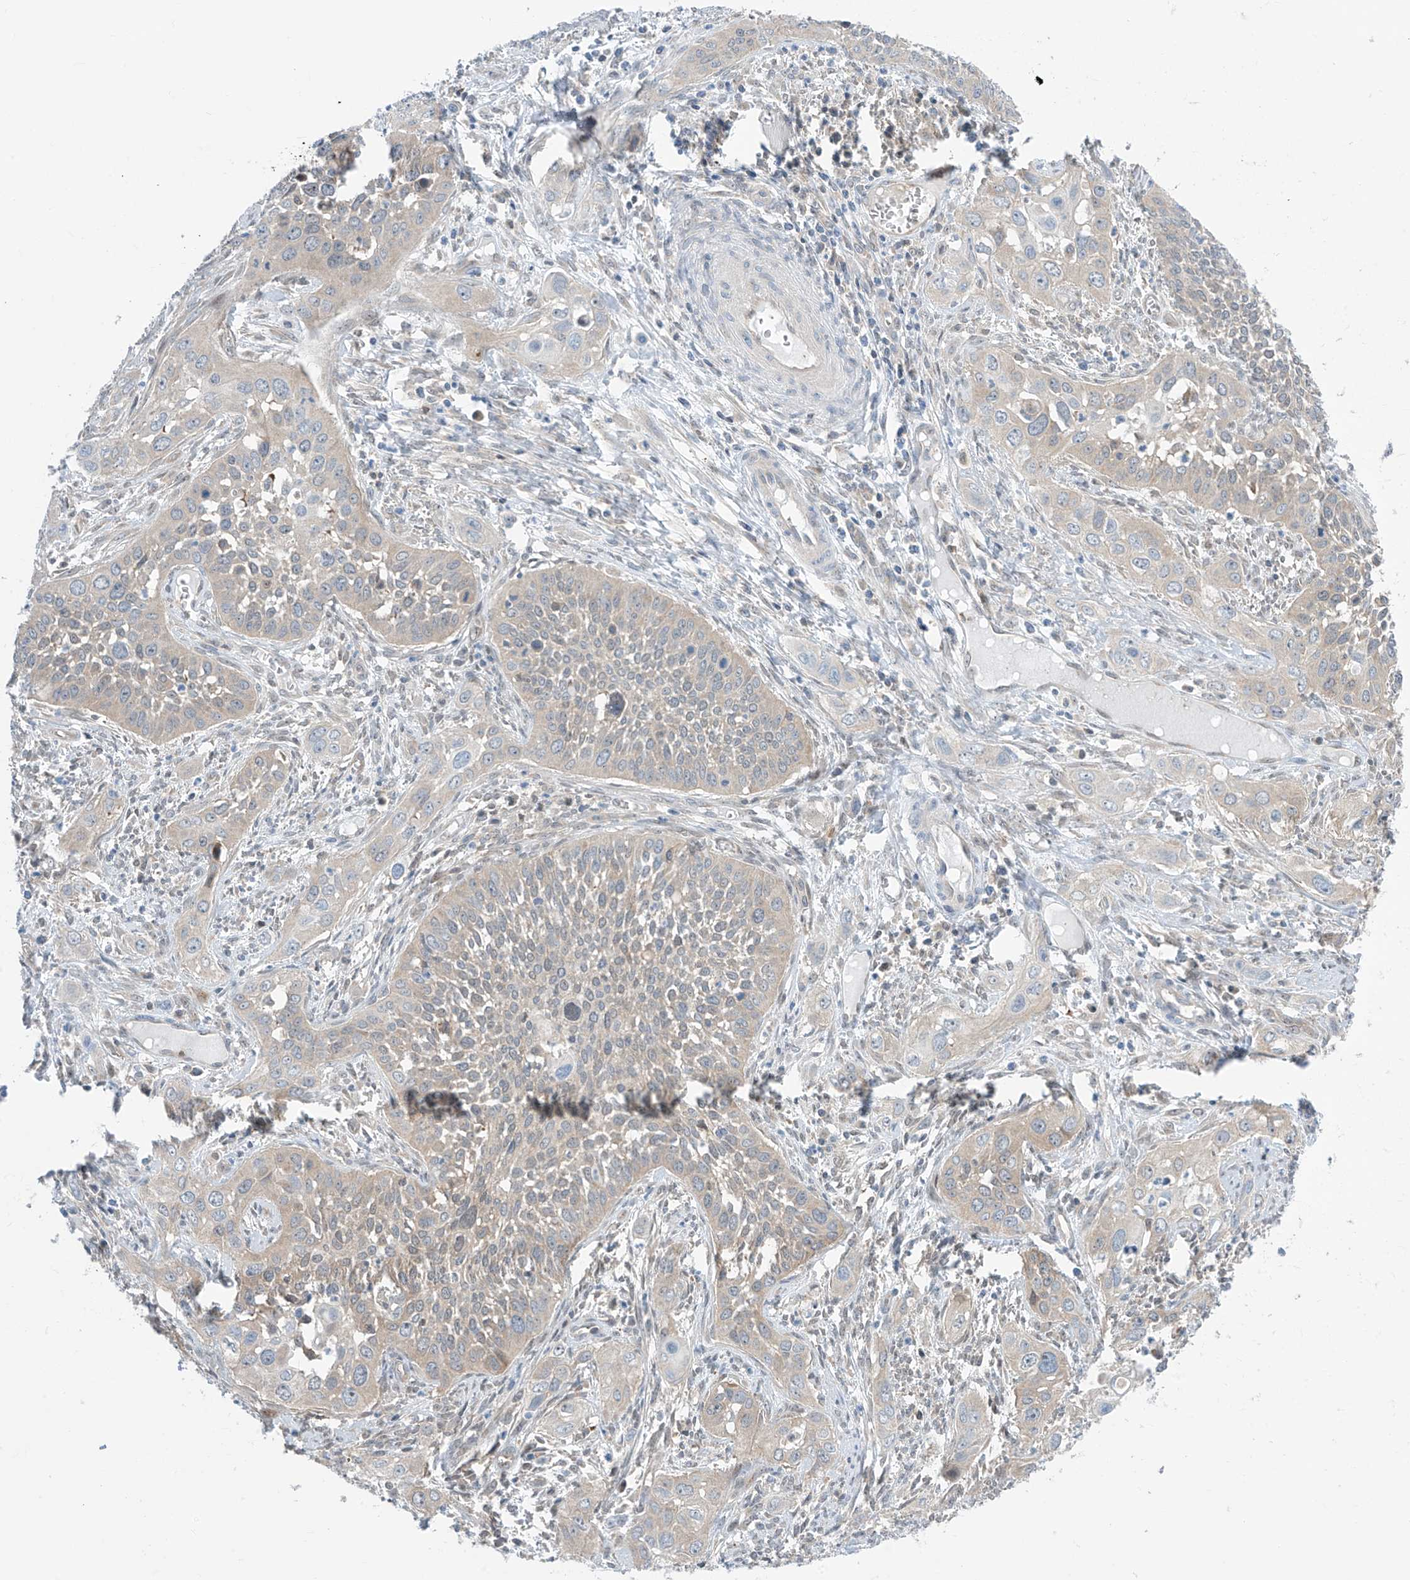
{"staining": {"intensity": "weak", "quantity": "<25%", "location": "cytoplasmic/membranous"}, "tissue": "cervical cancer", "cell_type": "Tumor cells", "image_type": "cancer", "snomed": [{"axis": "morphology", "description": "Squamous cell carcinoma, NOS"}, {"axis": "topography", "description": "Cervix"}], "caption": "High power microscopy histopathology image of an IHC image of squamous cell carcinoma (cervical), revealing no significant positivity in tumor cells.", "gene": "TTC38", "patient": {"sex": "female", "age": 34}}